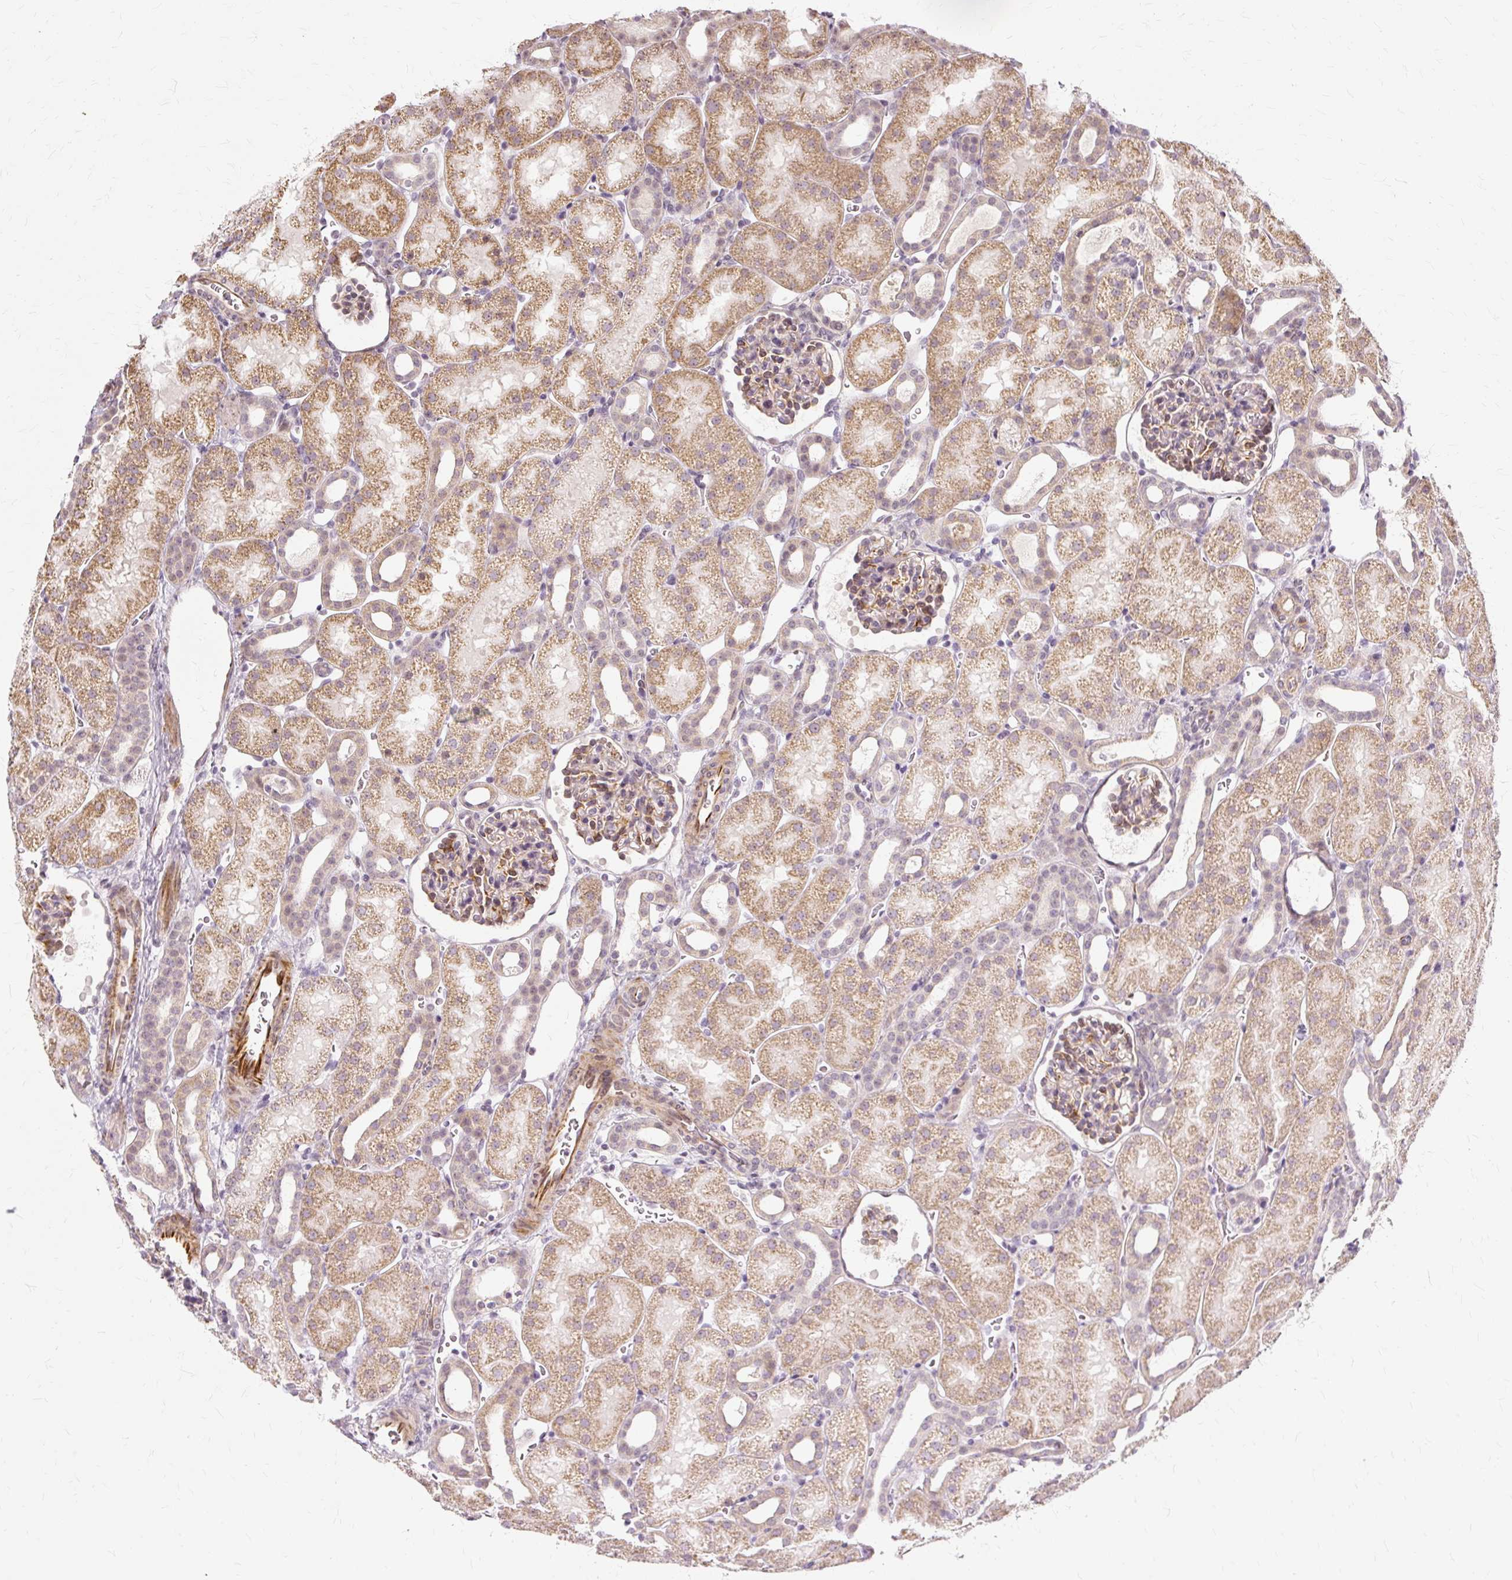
{"staining": {"intensity": "moderate", "quantity": "25%-75%", "location": "cytoplasmic/membranous"}, "tissue": "kidney", "cell_type": "Cells in glomeruli", "image_type": "normal", "snomed": [{"axis": "morphology", "description": "Normal tissue, NOS"}, {"axis": "topography", "description": "Kidney"}], "caption": "IHC of normal kidney exhibits medium levels of moderate cytoplasmic/membranous staining in approximately 25%-75% of cells in glomeruli. Using DAB (brown) and hematoxylin (blue) stains, captured at high magnification using brightfield microscopy.", "gene": "MMACHC", "patient": {"sex": "male", "age": 2}}